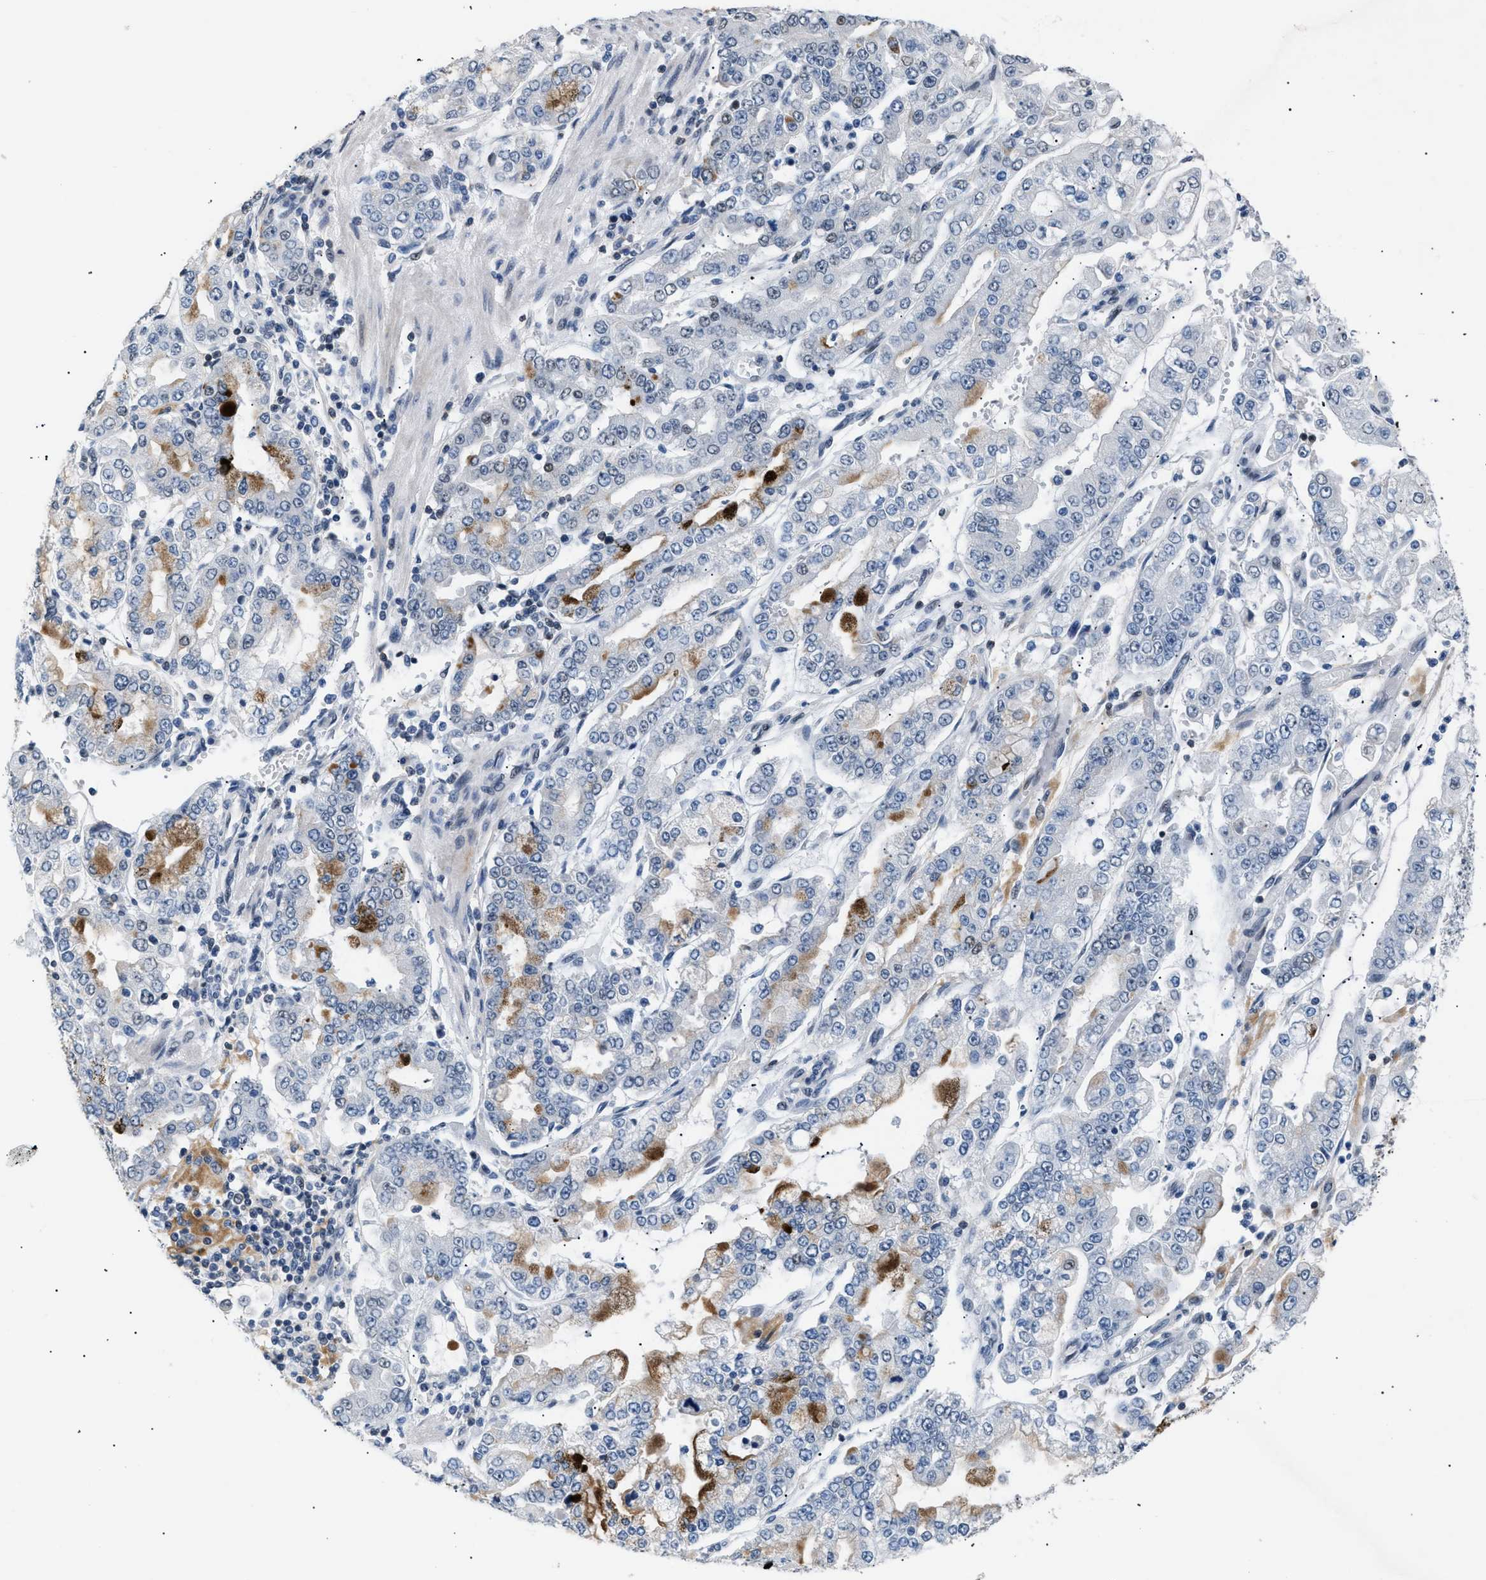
{"staining": {"intensity": "moderate", "quantity": "25%-75%", "location": "cytoplasmic/membranous"}, "tissue": "stomach cancer", "cell_type": "Tumor cells", "image_type": "cancer", "snomed": [{"axis": "morphology", "description": "Adenocarcinoma, NOS"}, {"axis": "topography", "description": "Stomach"}], "caption": "Adenocarcinoma (stomach) tissue displays moderate cytoplasmic/membranous expression in approximately 25%-75% of tumor cells", "gene": "KCNC3", "patient": {"sex": "male", "age": 76}}